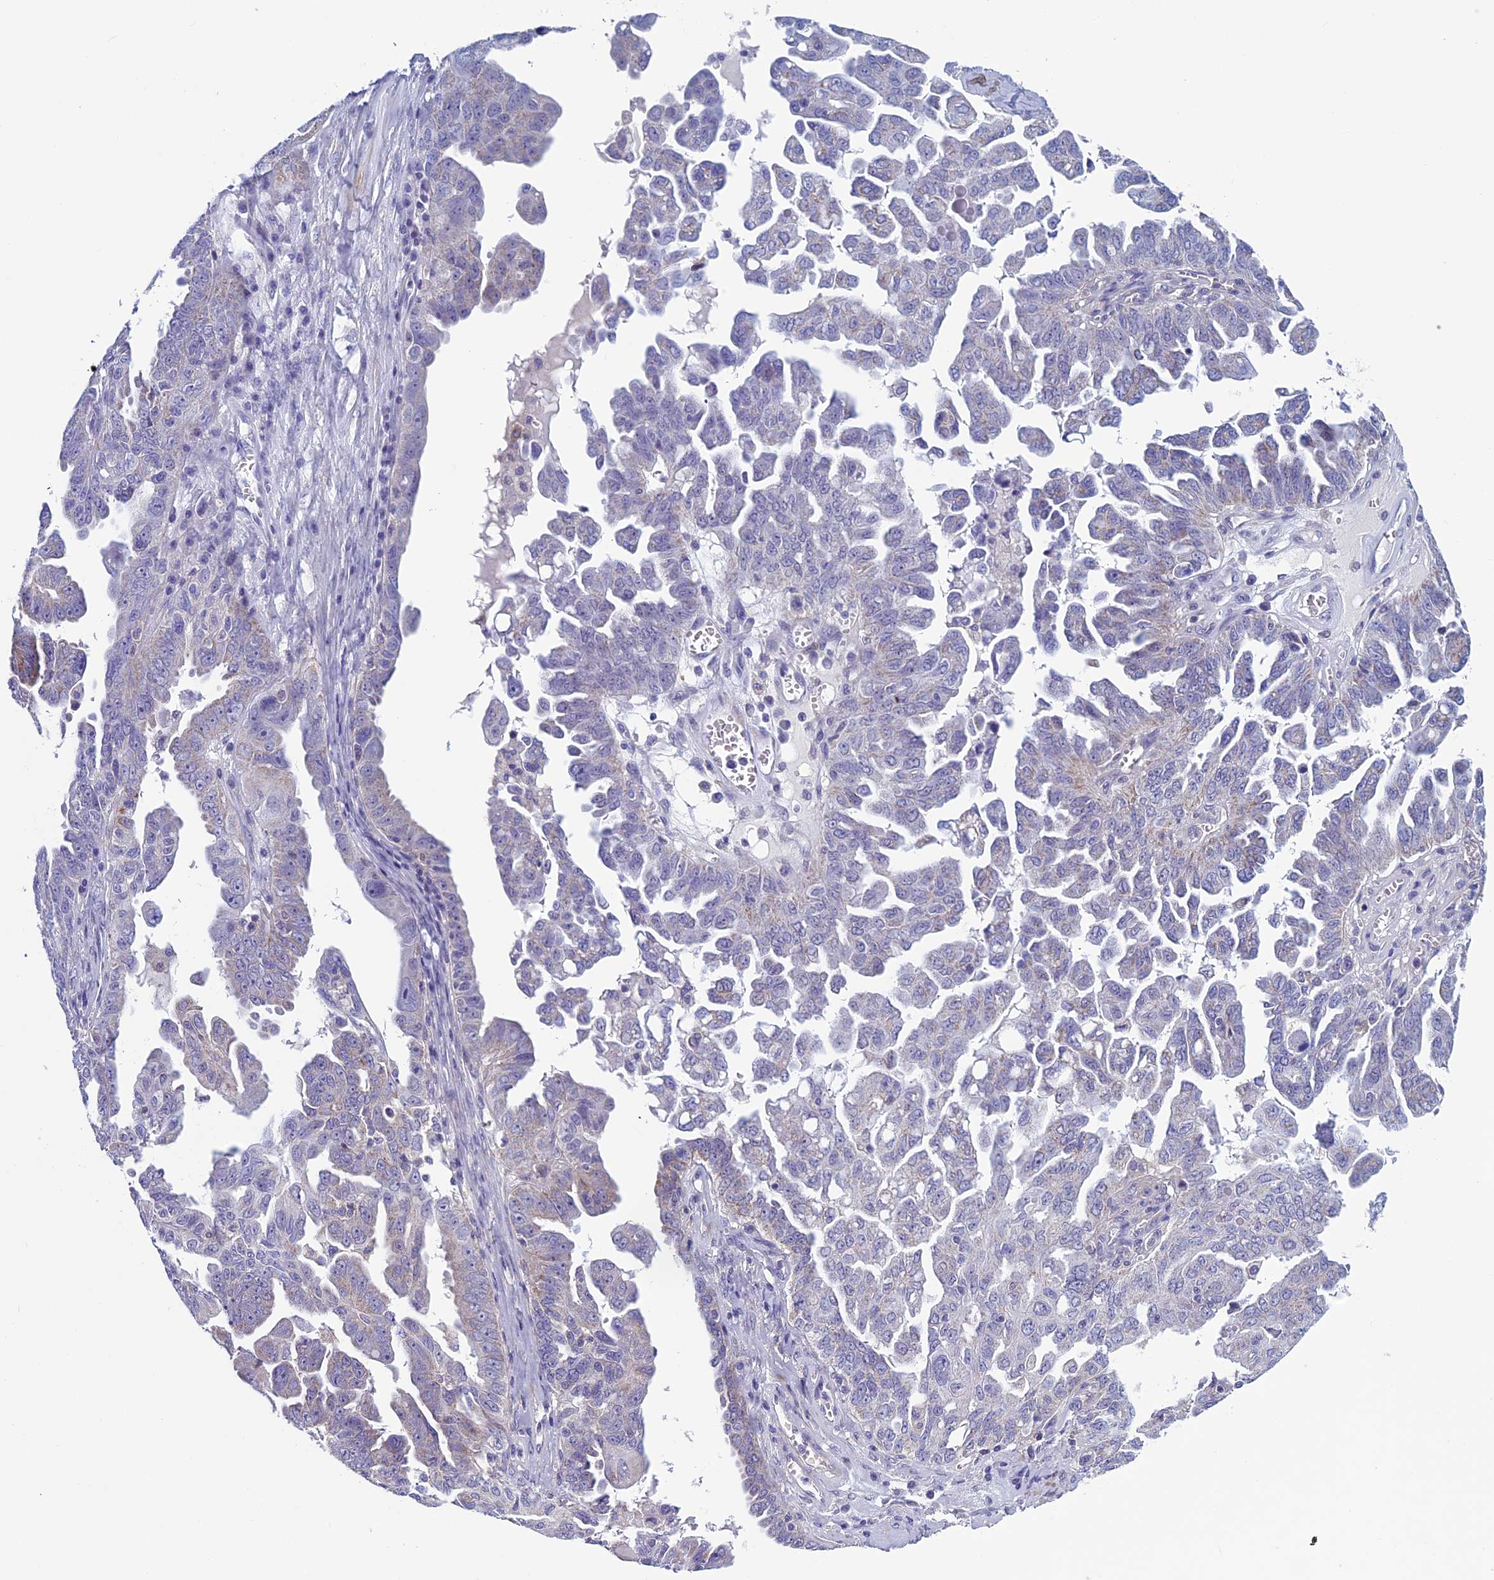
{"staining": {"intensity": "negative", "quantity": "none", "location": "none"}, "tissue": "ovarian cancer", "cell_type": "Tumor cells", "image_type": "cancer", "snomed": [{"axis": "morphology", "description": "Carcinoma, endometroid"}, {"axis": "topography", "description": "Ovary"}], "caption": "Protein analysis of endometroid carcinoma (ovarian) shows no significant expression in tumor cells.", "gene": "MFSD12", "patient": {"sex": "female", "age": 62}}